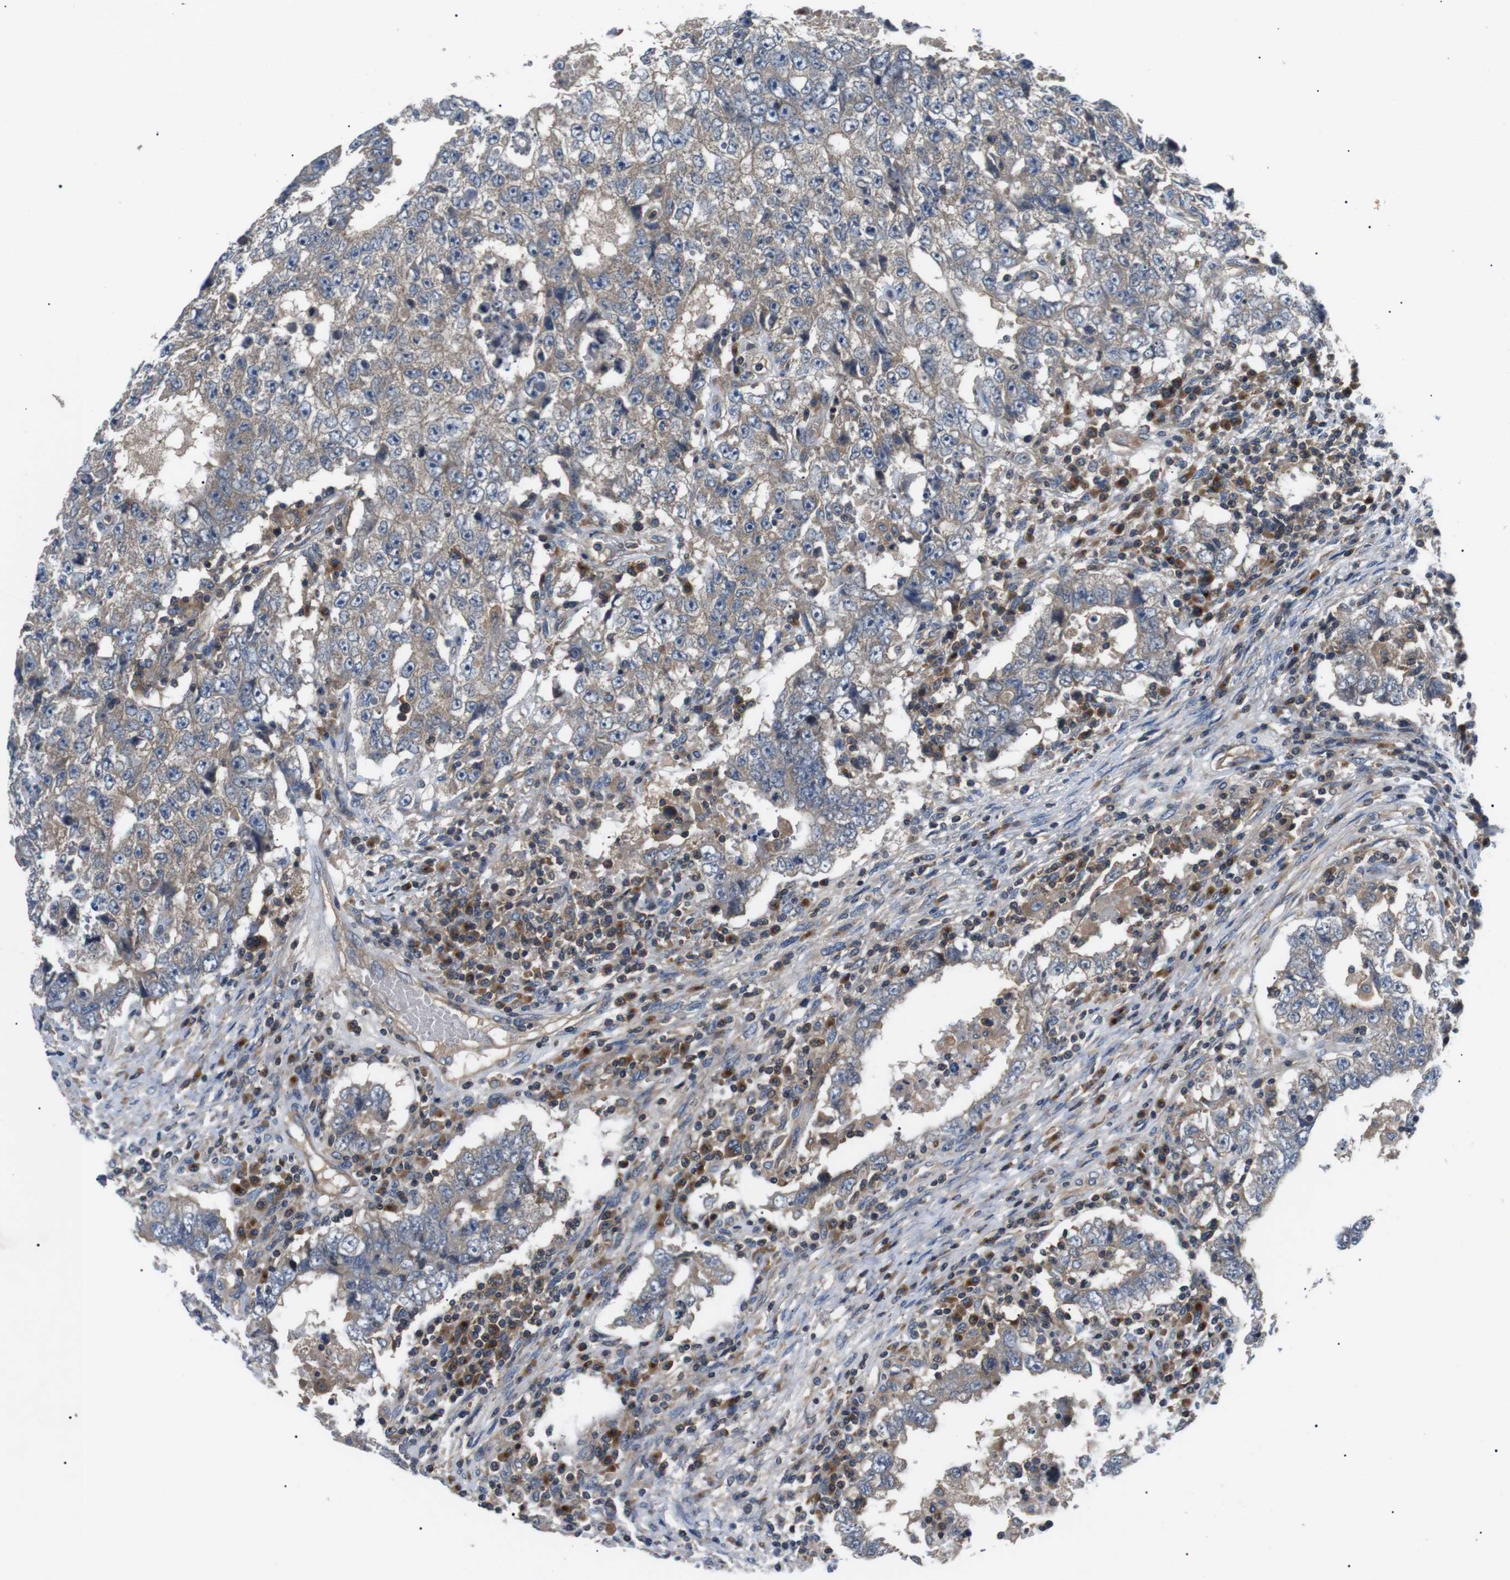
{"staining": {"intensity": "weak", "quantity": ">75%", "location": "cytoplasmic/membranous"}, "tissue": "testis cancer", "cell_type": "Tumor cells", "image_type": "cancer", "snomed": [{"axis": "morphology", "description": "Carcinoma, Embryonal, NOS"}, {"axis": "topography", "description": "Testis"}], "caption": "Protein staining by IHC reveals weak cytoplasmic/membranous positivity in about >75% of tumor cells in testis embryonal carcinoma.", "gene": "DIPK1A", "patient": {"sex": "male", "age": 26}}